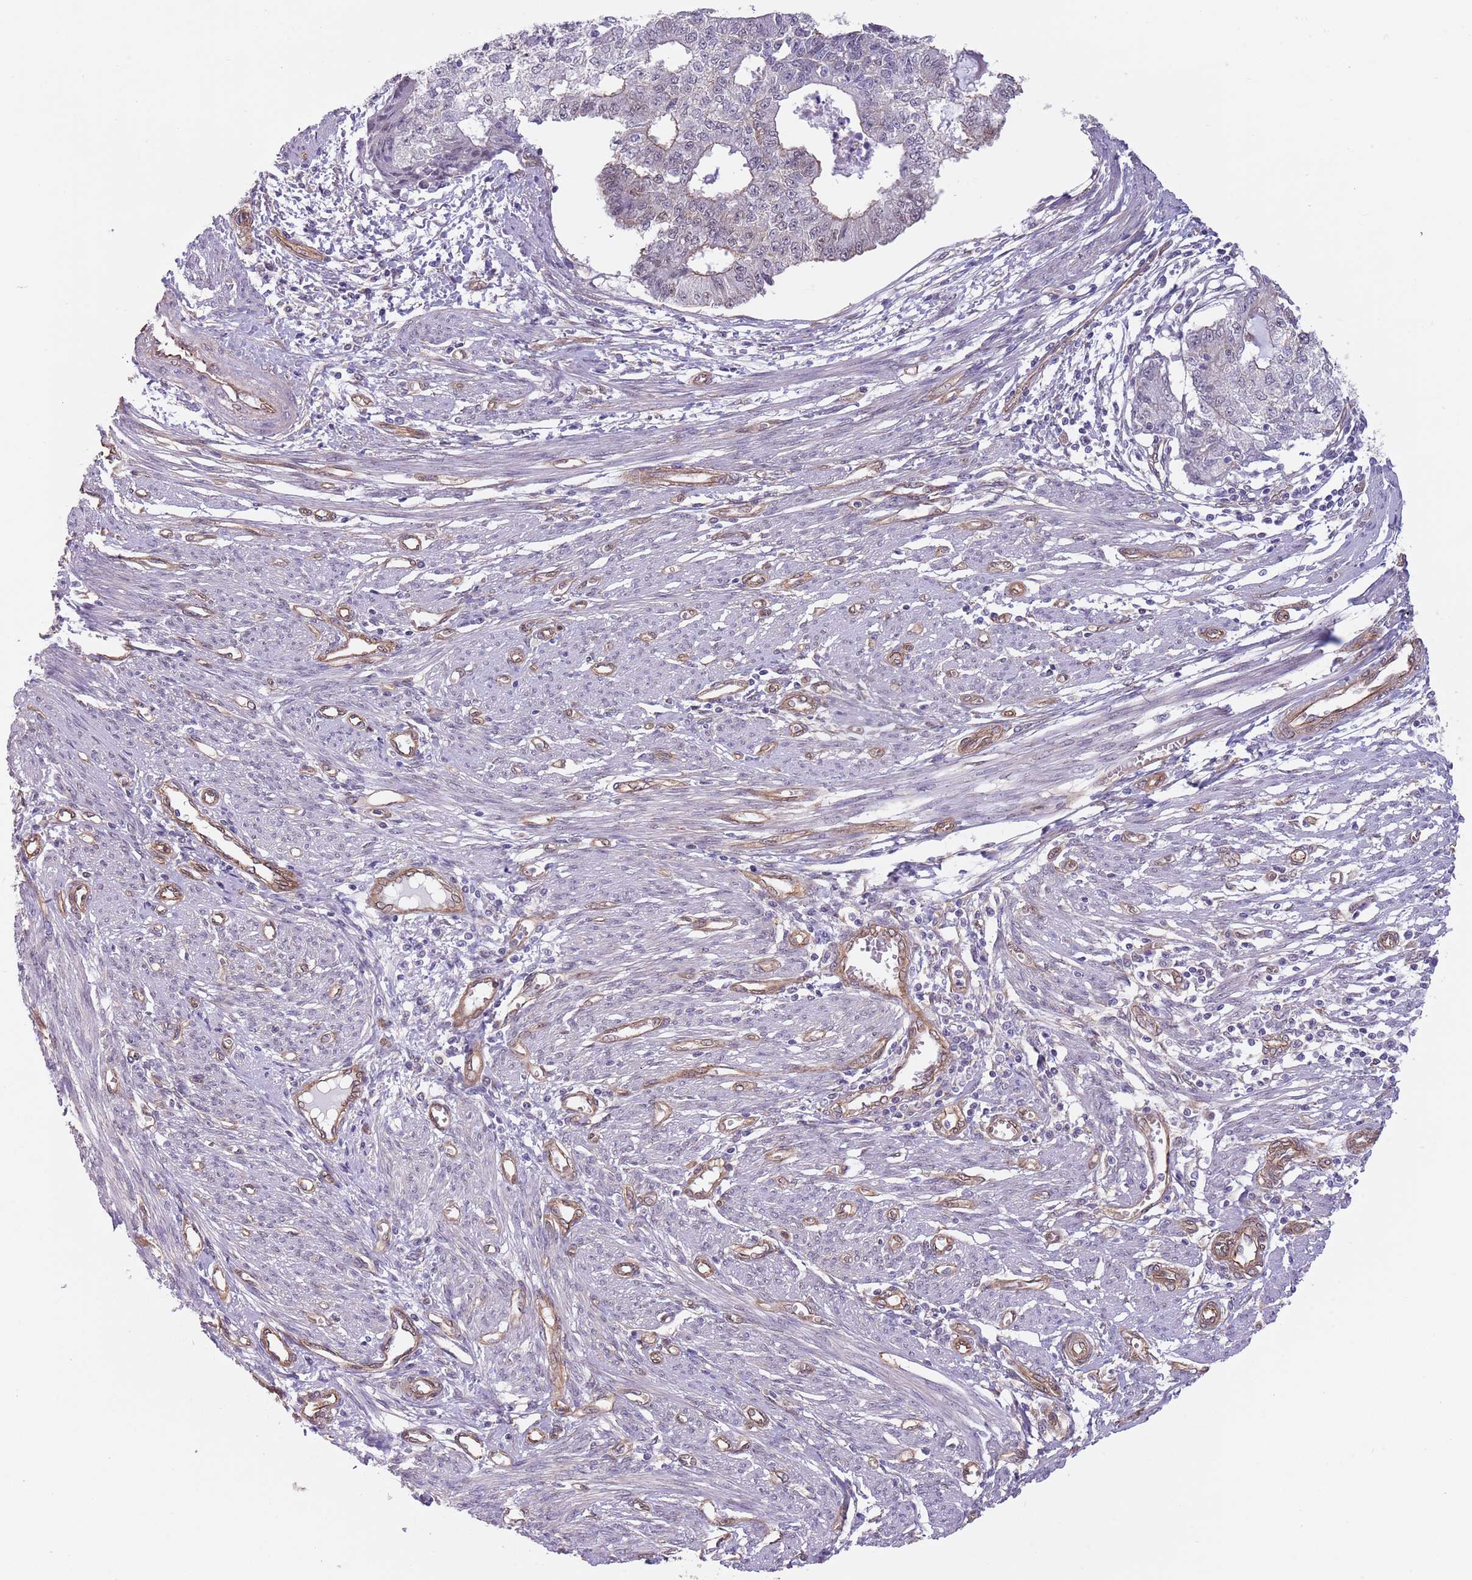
{"staining": {"intensity": "negative", "quantity": "none", "location": "none"}, "tissue": "endometrial cancer", "cell_type": "Tumor cells", "image_type": "cancer", "snomed": [{"axis": "morphology", "description": "Adenocarcinoma, NOS"}, {"axis": "topography", "description": "Endometrium"}], "caption": "Human adenocarcinoma (endometrial) stained for a protein using immunohistochemistry demonstrates no staining in tumor cells.", "gene": "CREBZF", "patient": {"sex": "female", "age": 56}}